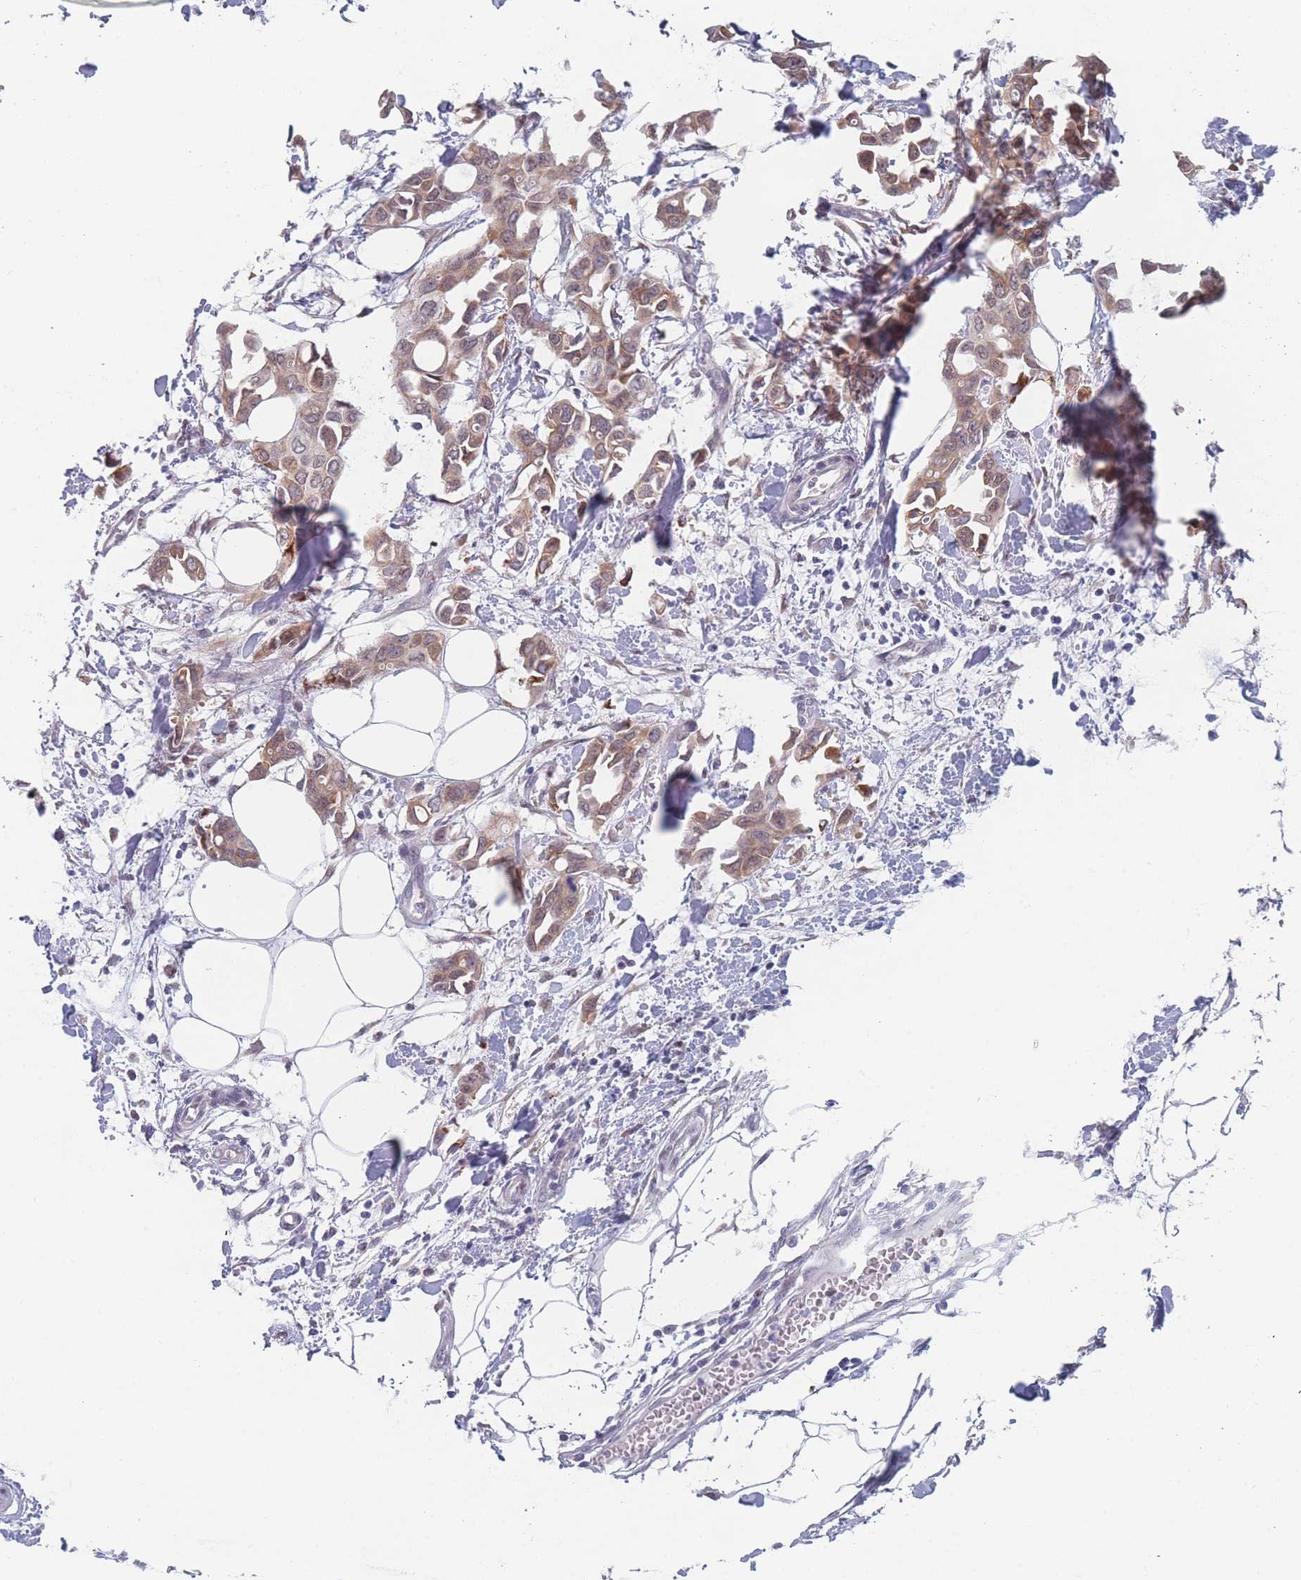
{"staining": {"intensity": "weak", "quantity": ">75%", "location": "cytoplasmic/membranous"}, "tissue": "breast cancer", "cell_type": "Tumor cells", "image_type": "cancer", "snomed": [{"axis": "morphology", "description": "Duct carcinoma"}, {"axis": "topography", "description": "Breast"}], "caption": "A high-resolution photomicrograph shows immunohistochemistry staining of intraductal carcinoma (breast), which shows weak cytoplasmic/membranous staining in approximately >75% of tumor cells.", "gene": "TMED10", "patient": {"sex": "female", "age": 41}}